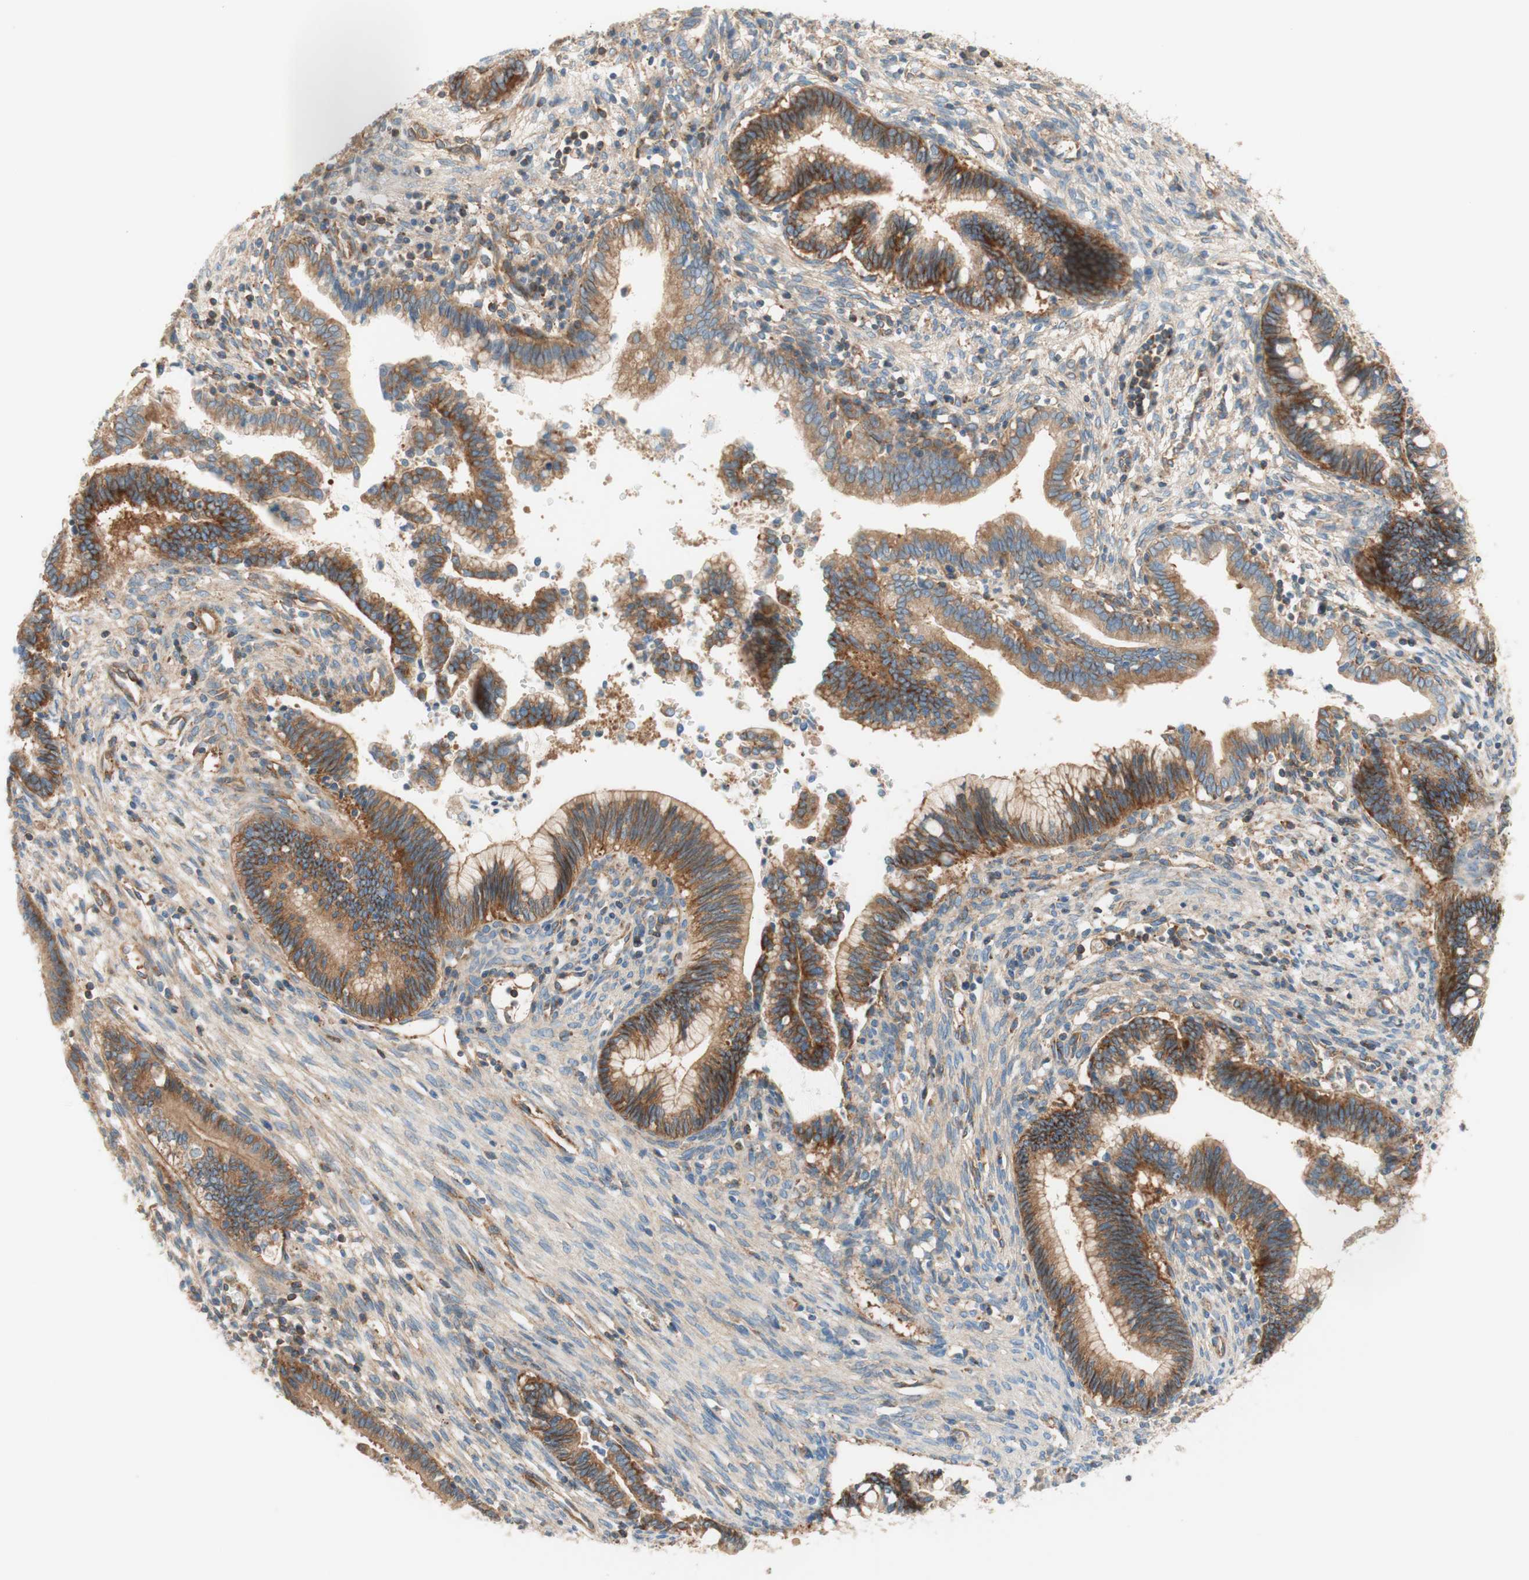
{"staining": {"intensity": "strong", "quantity": ">75%", "location": "cytoplasmic/membranous"}, "tissue": "cervical cancer", "cell_type": "Tumor cells", "image_type": "cancer", "snomed": [{"axis": "morphology", "description": "Adenocarcinoma, NOS"}, {"axis": "topography", "description": "Cervix"}], "caption": "IHC photomicrograph of human cervical adenocarcinoma stained for a protein (brown), which exhibits high levels of strong cytoplasmic/membranous staining in about >75% of tumor cells.", "gene": "VPS26A", "patient": {"sex": "female", "age": 44}}